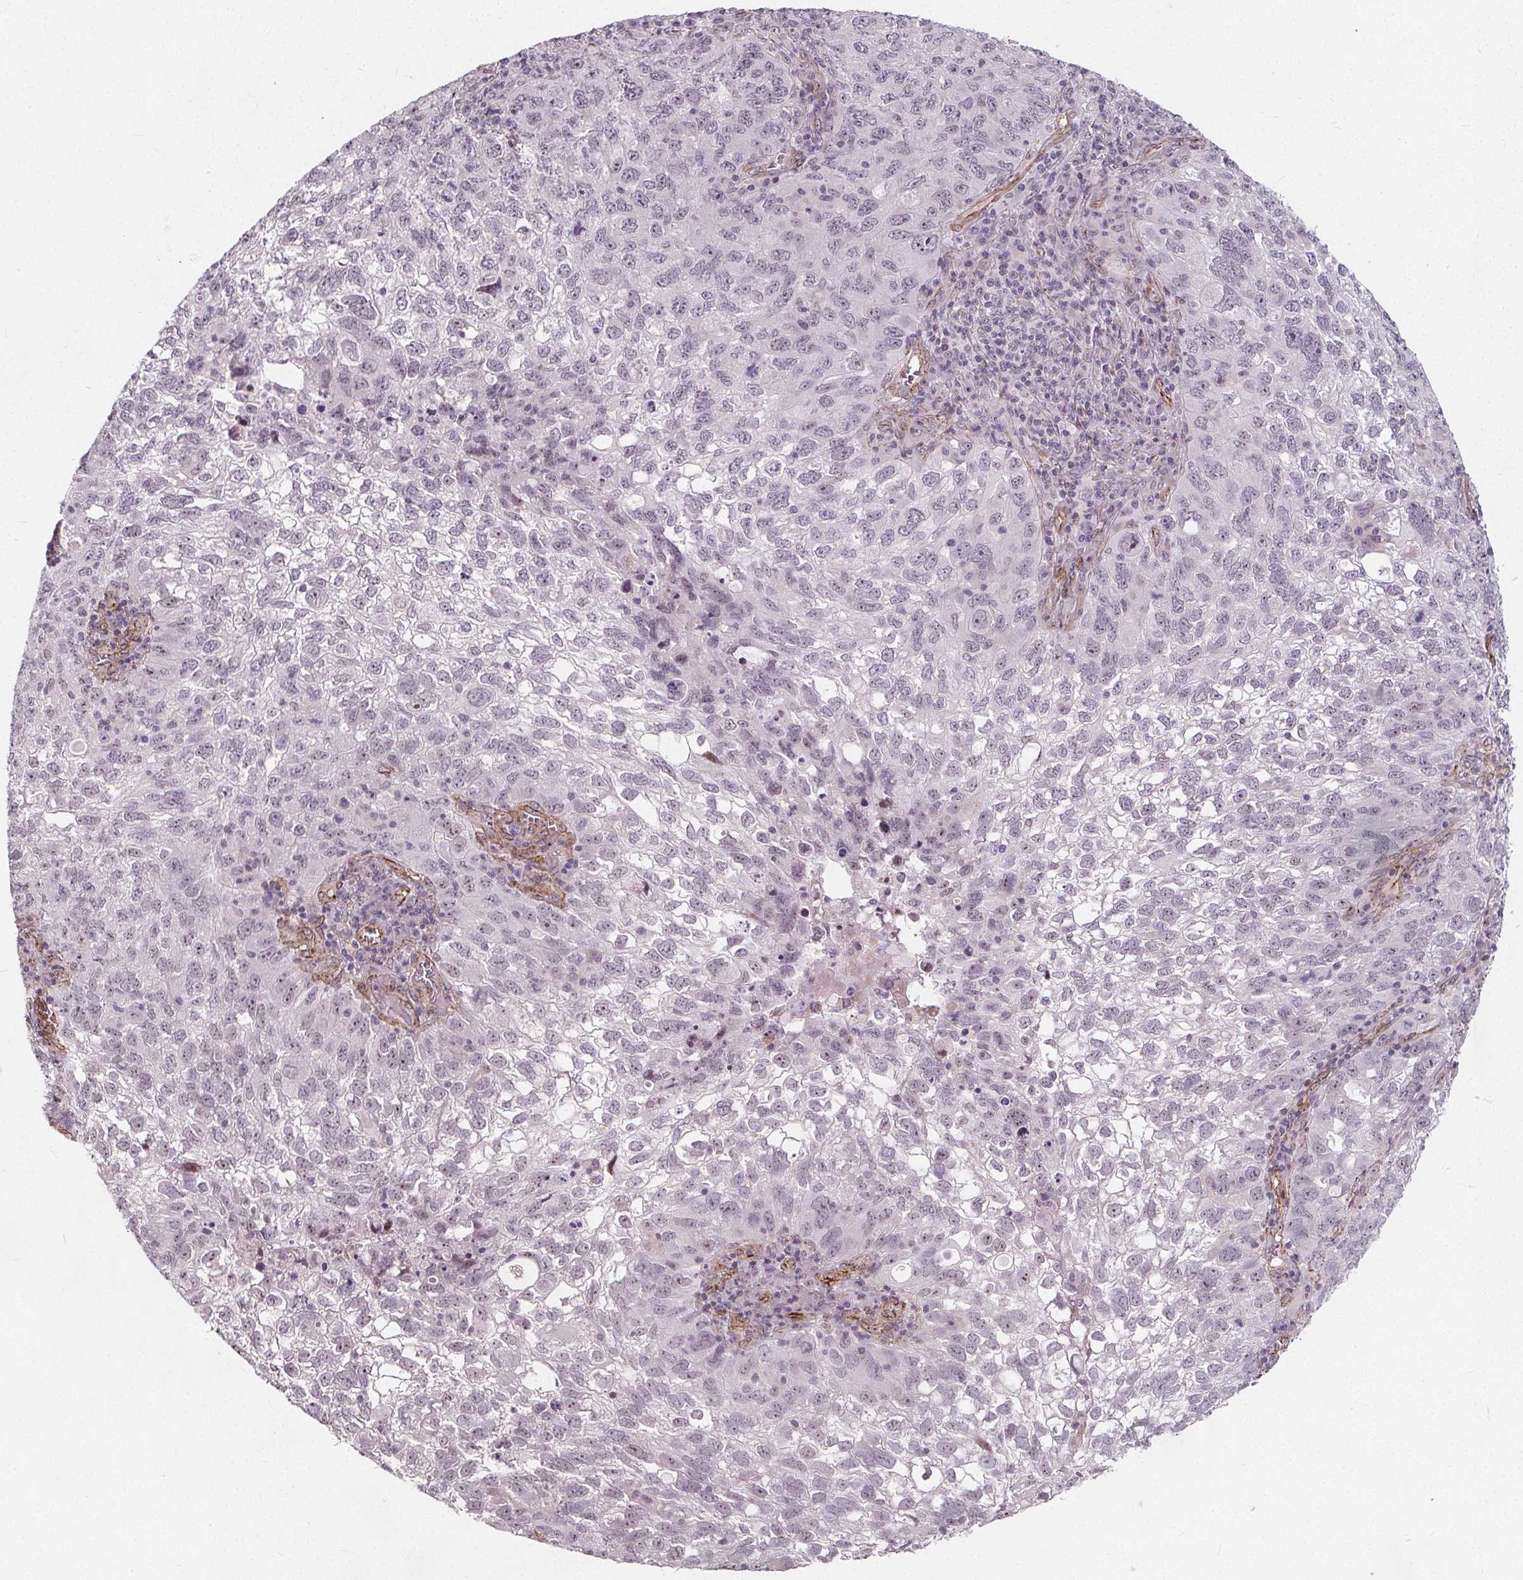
{"staining": {"intensity": "weak", "quantity": "<25%", "location": "nuclear"}, "tissue": "cervical cancer", "cell_type": "Tumor cells", "image_type": "cancer", "snomed": [{"axis": "morphology", "description": "Squamous cell carcinoma, NOS"}, {"axis": "topography", "description": "Cervix"}], "caption": "Human cervical cancer (squamous cell carcinoma) stained for a protein using IHC demonstrates no staining in tumor cells.", "gene": "HAS1", "patient": {"sex": "female", "age": 55}}